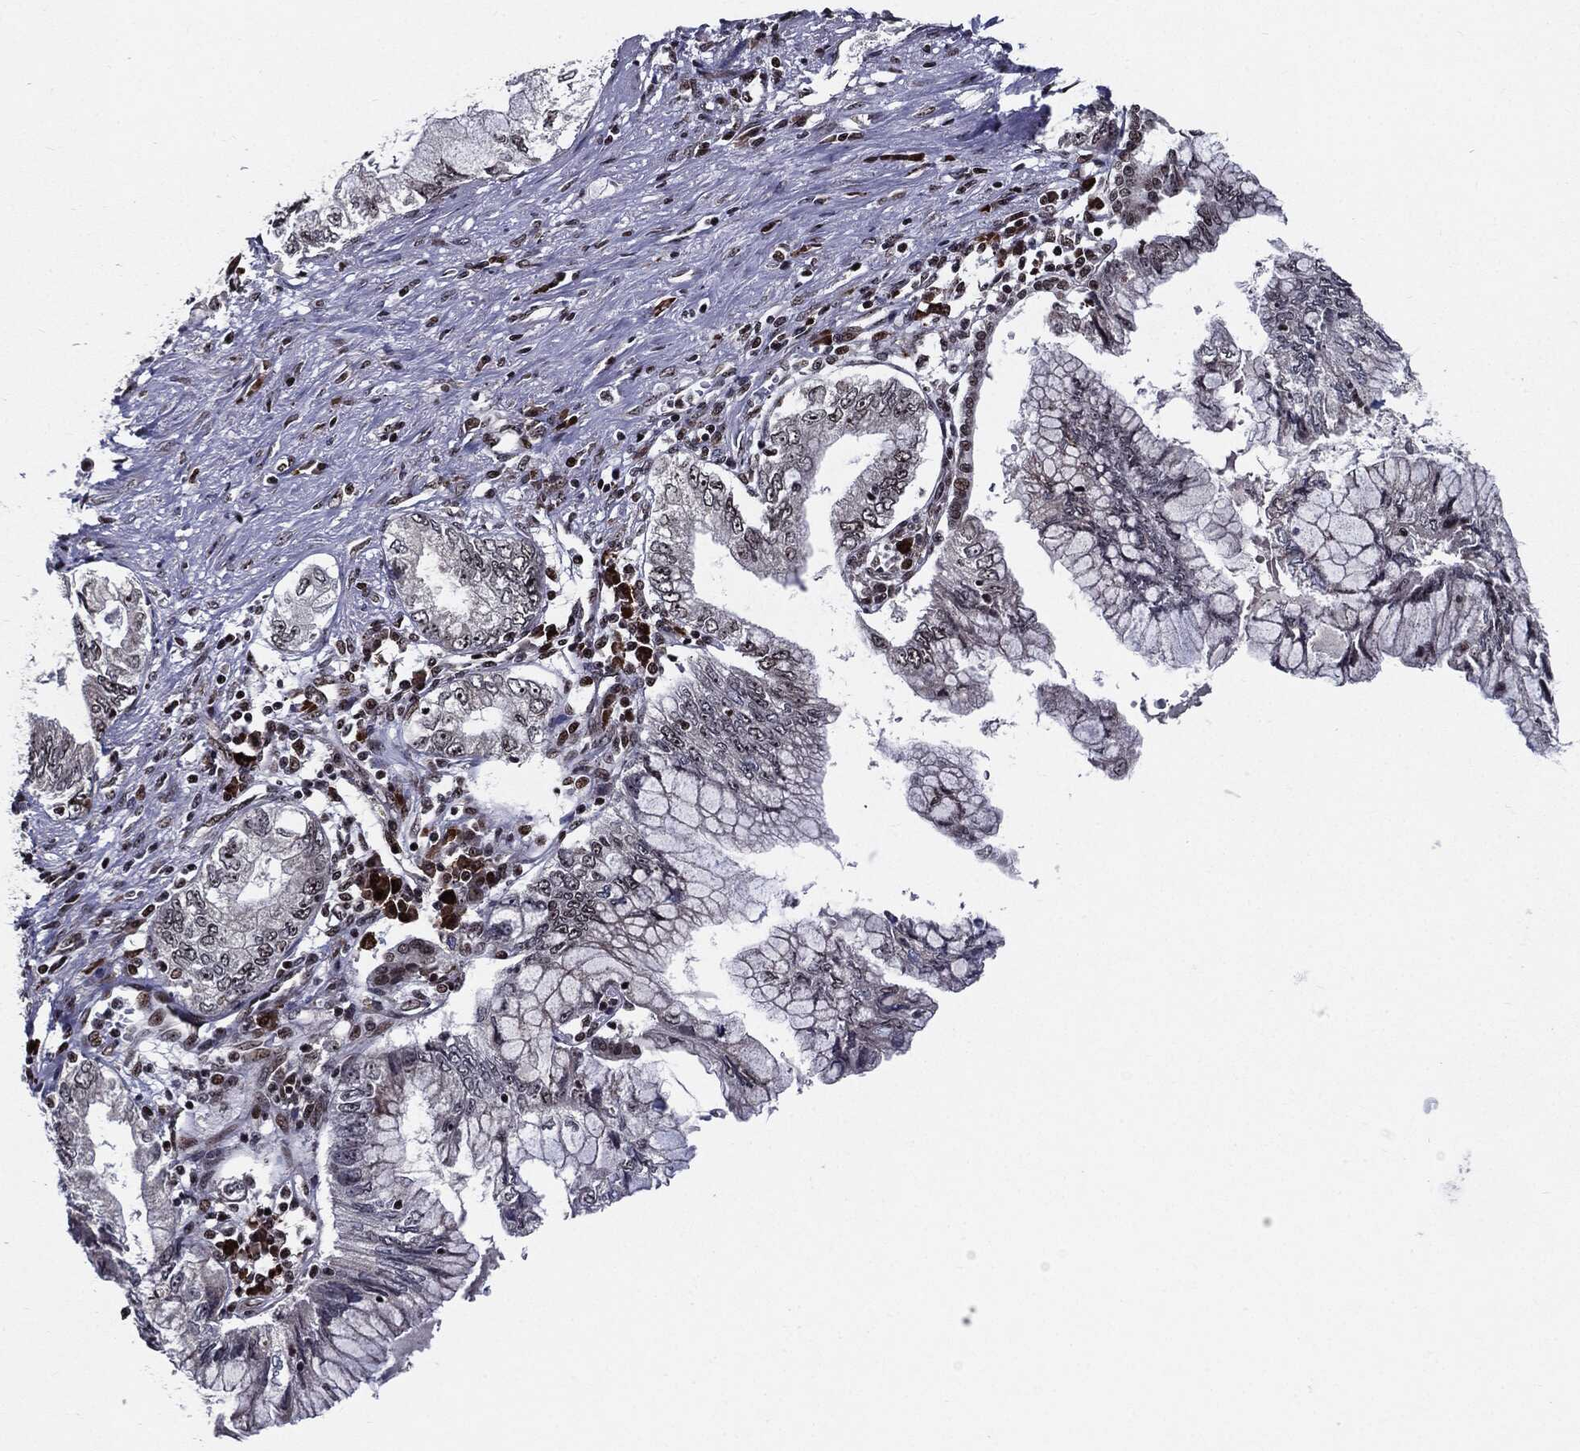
{"staining": {"intensity": "negative", "quantity": "none", "location": "none"}, "tissue": "pancreatic cancer", "cell_type": "Tumor cells", "image_type": "cancer", "snomed": [{"axis": "morphology", "description": "Adenocarcinoma, NOS"}, {"axis": "topography", "description": "Pancreas"}], "caption": "There is no significant positivity in tumor cells of pancreatic cancer (adenocarcinoma).", "gene": "ZFP91", "patient": {"sex": "female", "age": 73}}